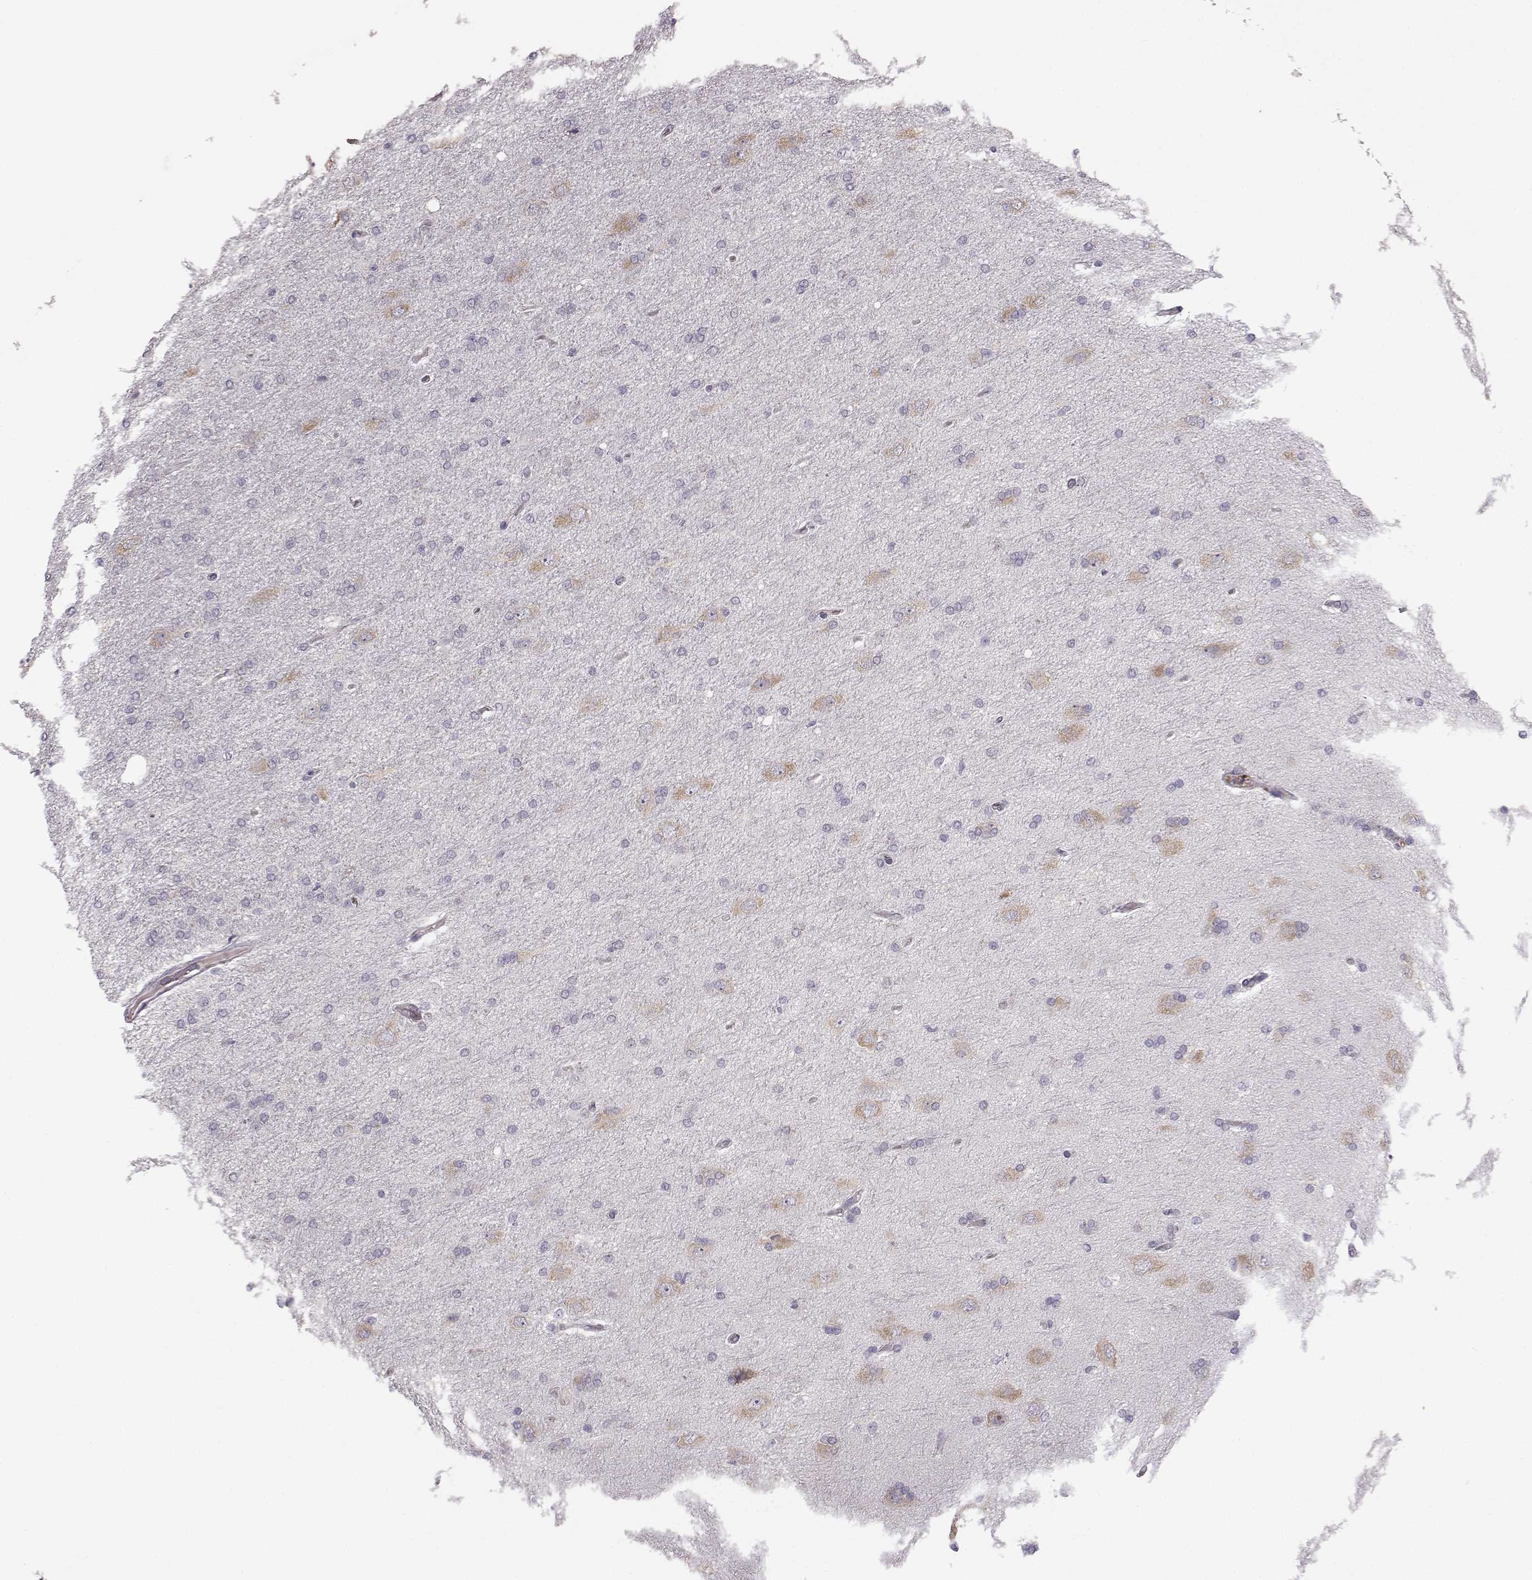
{"staining": {"intensity": "negative", "quantity": "none", "location": "none"}, "tissue": "glioma", "cell_type": "Tumor cells", "image_type": "cancer", "snomed": [{"axis": "morphology", "description": "Glioma, malignant, High grade"}, {"axis": "topography", "description": "Cerebral cortex"}], "caption": "Tumor cells are negative for protein expression in human malignant high-grade glioma.", "gene": "BFSP2", "patient": {"sex": "male", "age": 70}}